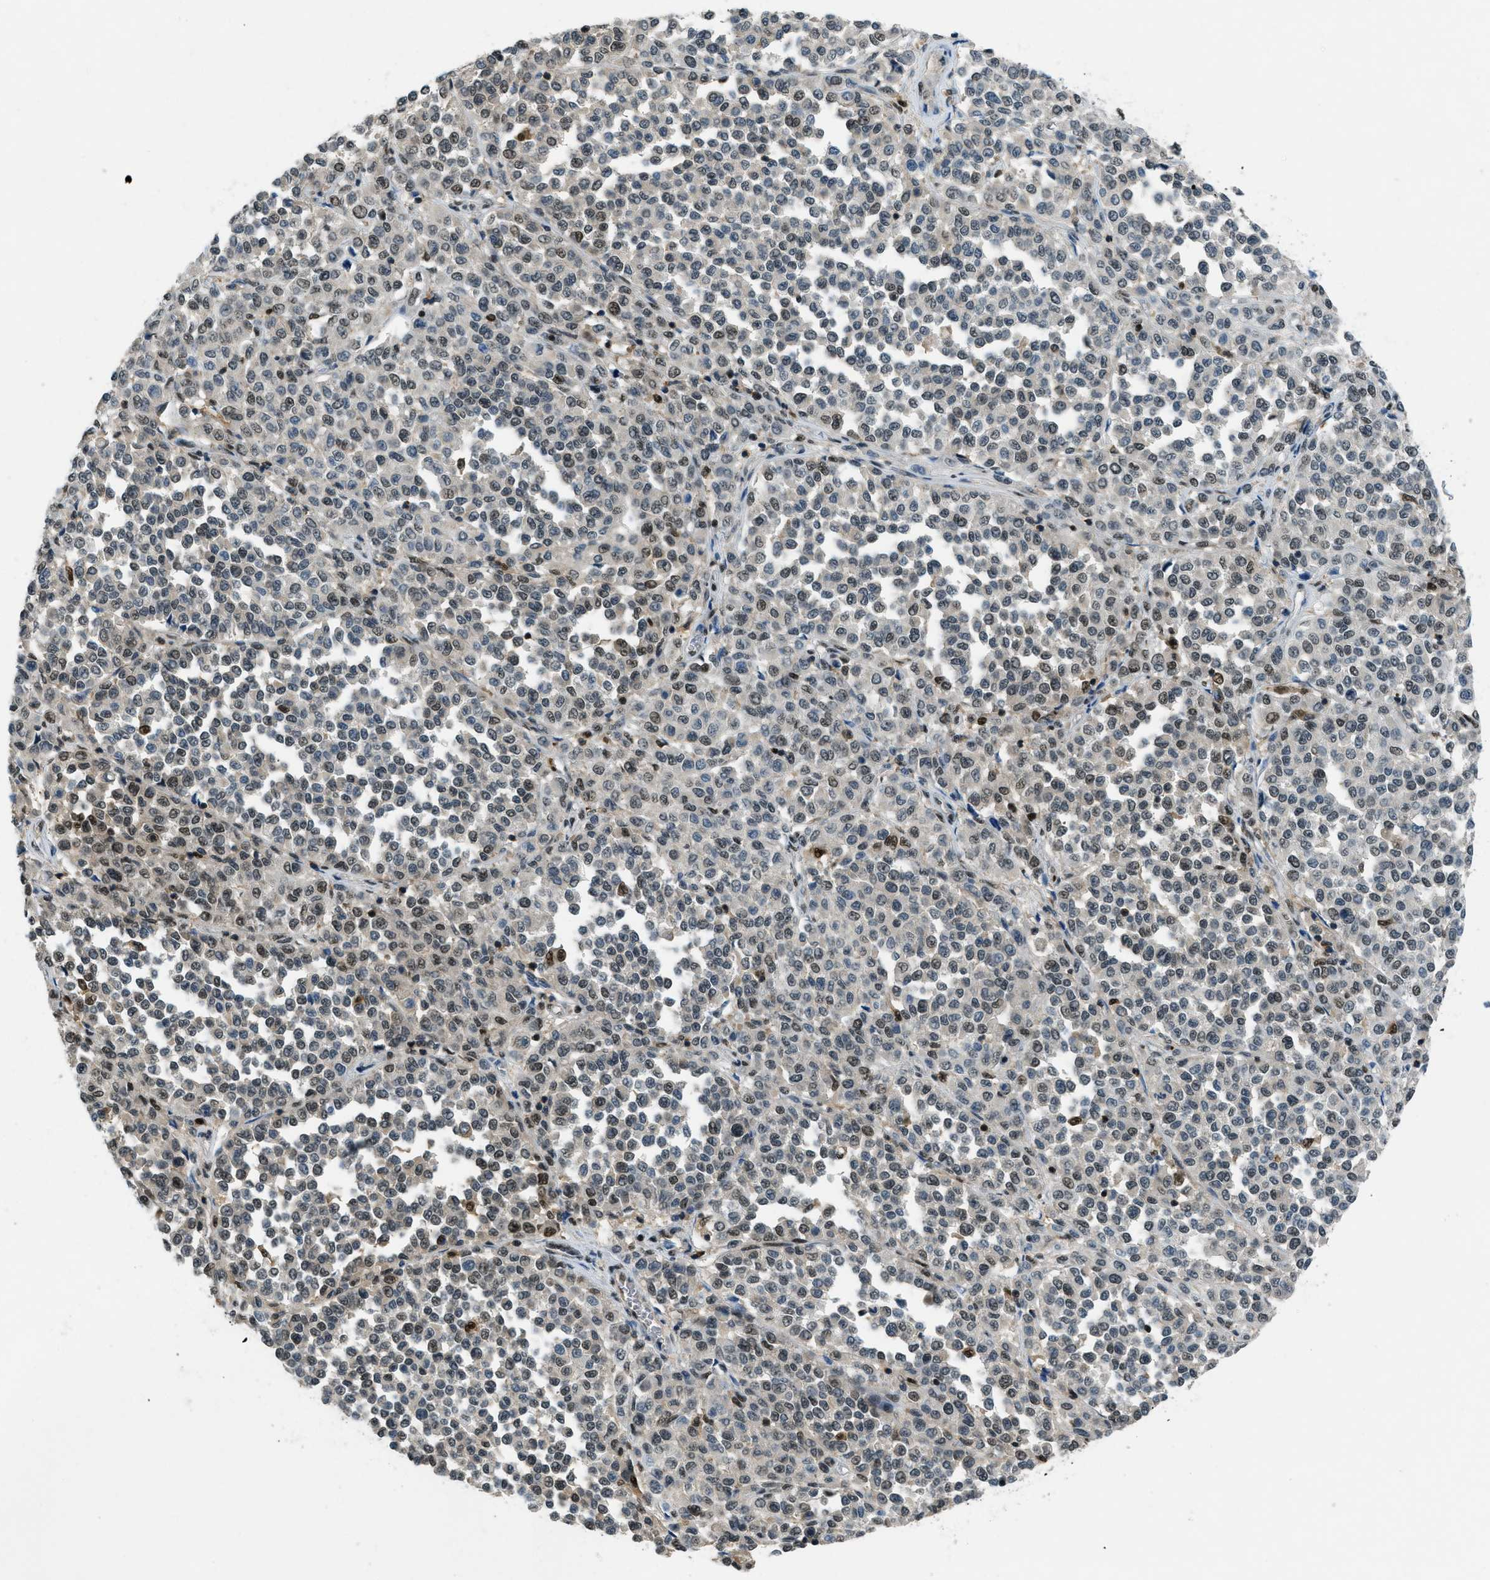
{"staining": {"intensity": "moderate", "quantity": "25%-75%", "location": "nuclear"}, "tissue": "melanoma", "cell_type": "Tumor cells", "image_type": "cancer", "snomed": [{"axis": "morphology", "description": "Malignant melanoma, Metastatic site"}, {"axis": "topography", "description": "Pancreas"}], "caption": "A photomicrograph showing moderate nuclear positivity in approximately 25%-75% of tumor cells in malignant melanoma (metastatic site), as visualized by brown immunohistochemical staining.", "gene": "OGFR", "patient": {"sex": "female", "age": 30}}